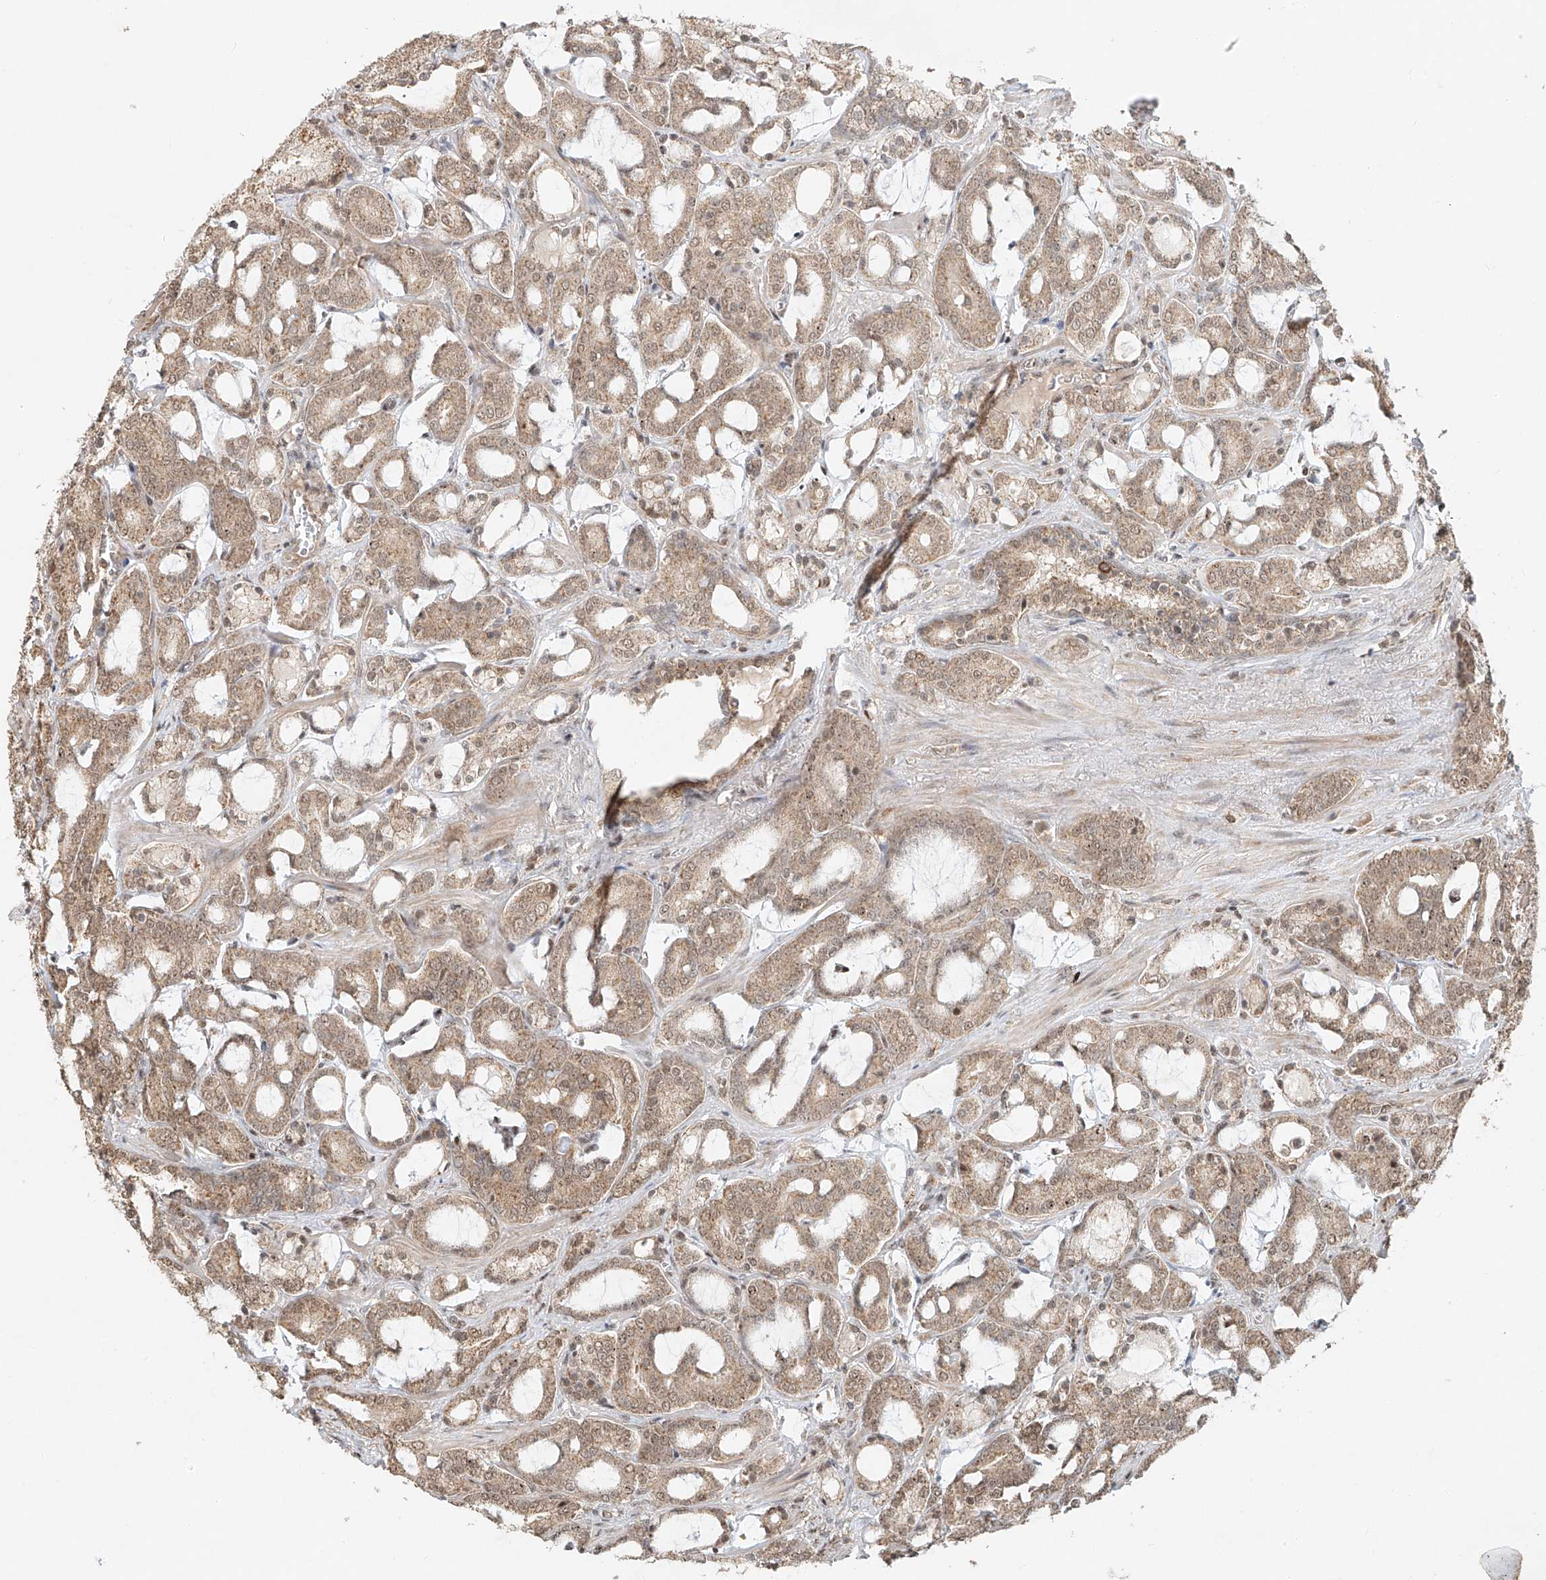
{"staining": {"intensity": "weak", "quantity": ">75%", "location": "cytoplasmic/membranous,nuclear"}, "tissue": "prostate cancer", "cell_type": "Tumor cells", "image_type": "cancer", "snomed": [{"axis": "morphology", "description": "Adenocarcinoma, High grade"}, {"axis": "topography", "description": "Prostate and seminal vesicle, NOS"}], "caption": "The micrograph shows staining of prostate cancer, revealing weak cytoplasmic/membranous and nuclear protein expression (brown color) within tumor cells.", "gene": "SYTL3", "patient": {"sex": "male", "age": 67}}